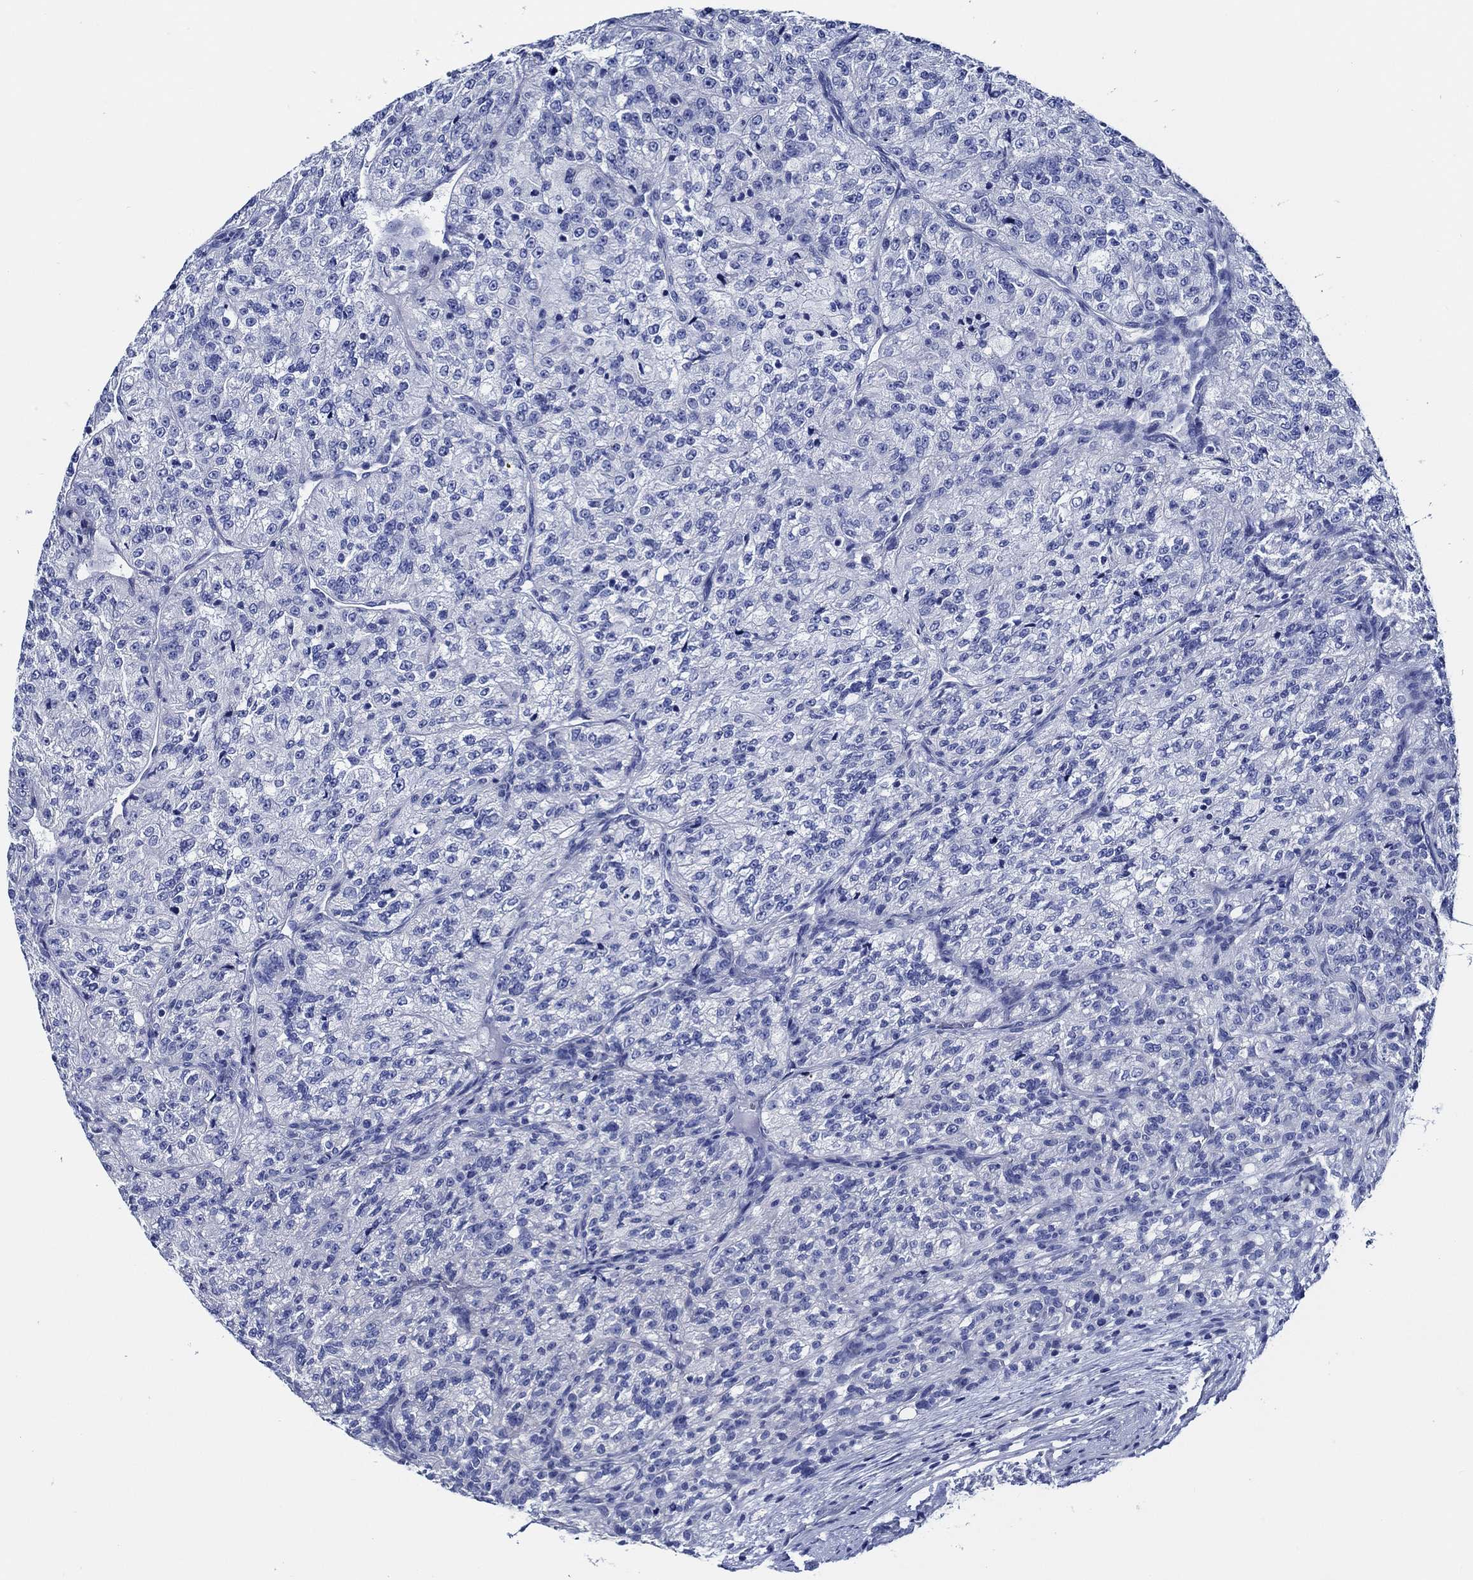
{"staining": {"intensity": "negative", "quantity": "none", "location": "none"}, "tissue": "renal cancer", "cell_type": "Tumor cells", "image_type": "cancer", "snomed": [{"axis": "morphology", "description": "Adenocarcinoma, NOS"}, {"axis": "topography", "description": "Kidney"}], "caption": "High magnification brightfield microscopy of adenocarcinoma (renal) stained with DAB (3,3'-diaminobenzidine) (brown) and counterstained with hematoxylin (blue): tumor cells show no significant positivity.", "gene": "WDR62", "patient": {"sex": "female", "age": 63}}